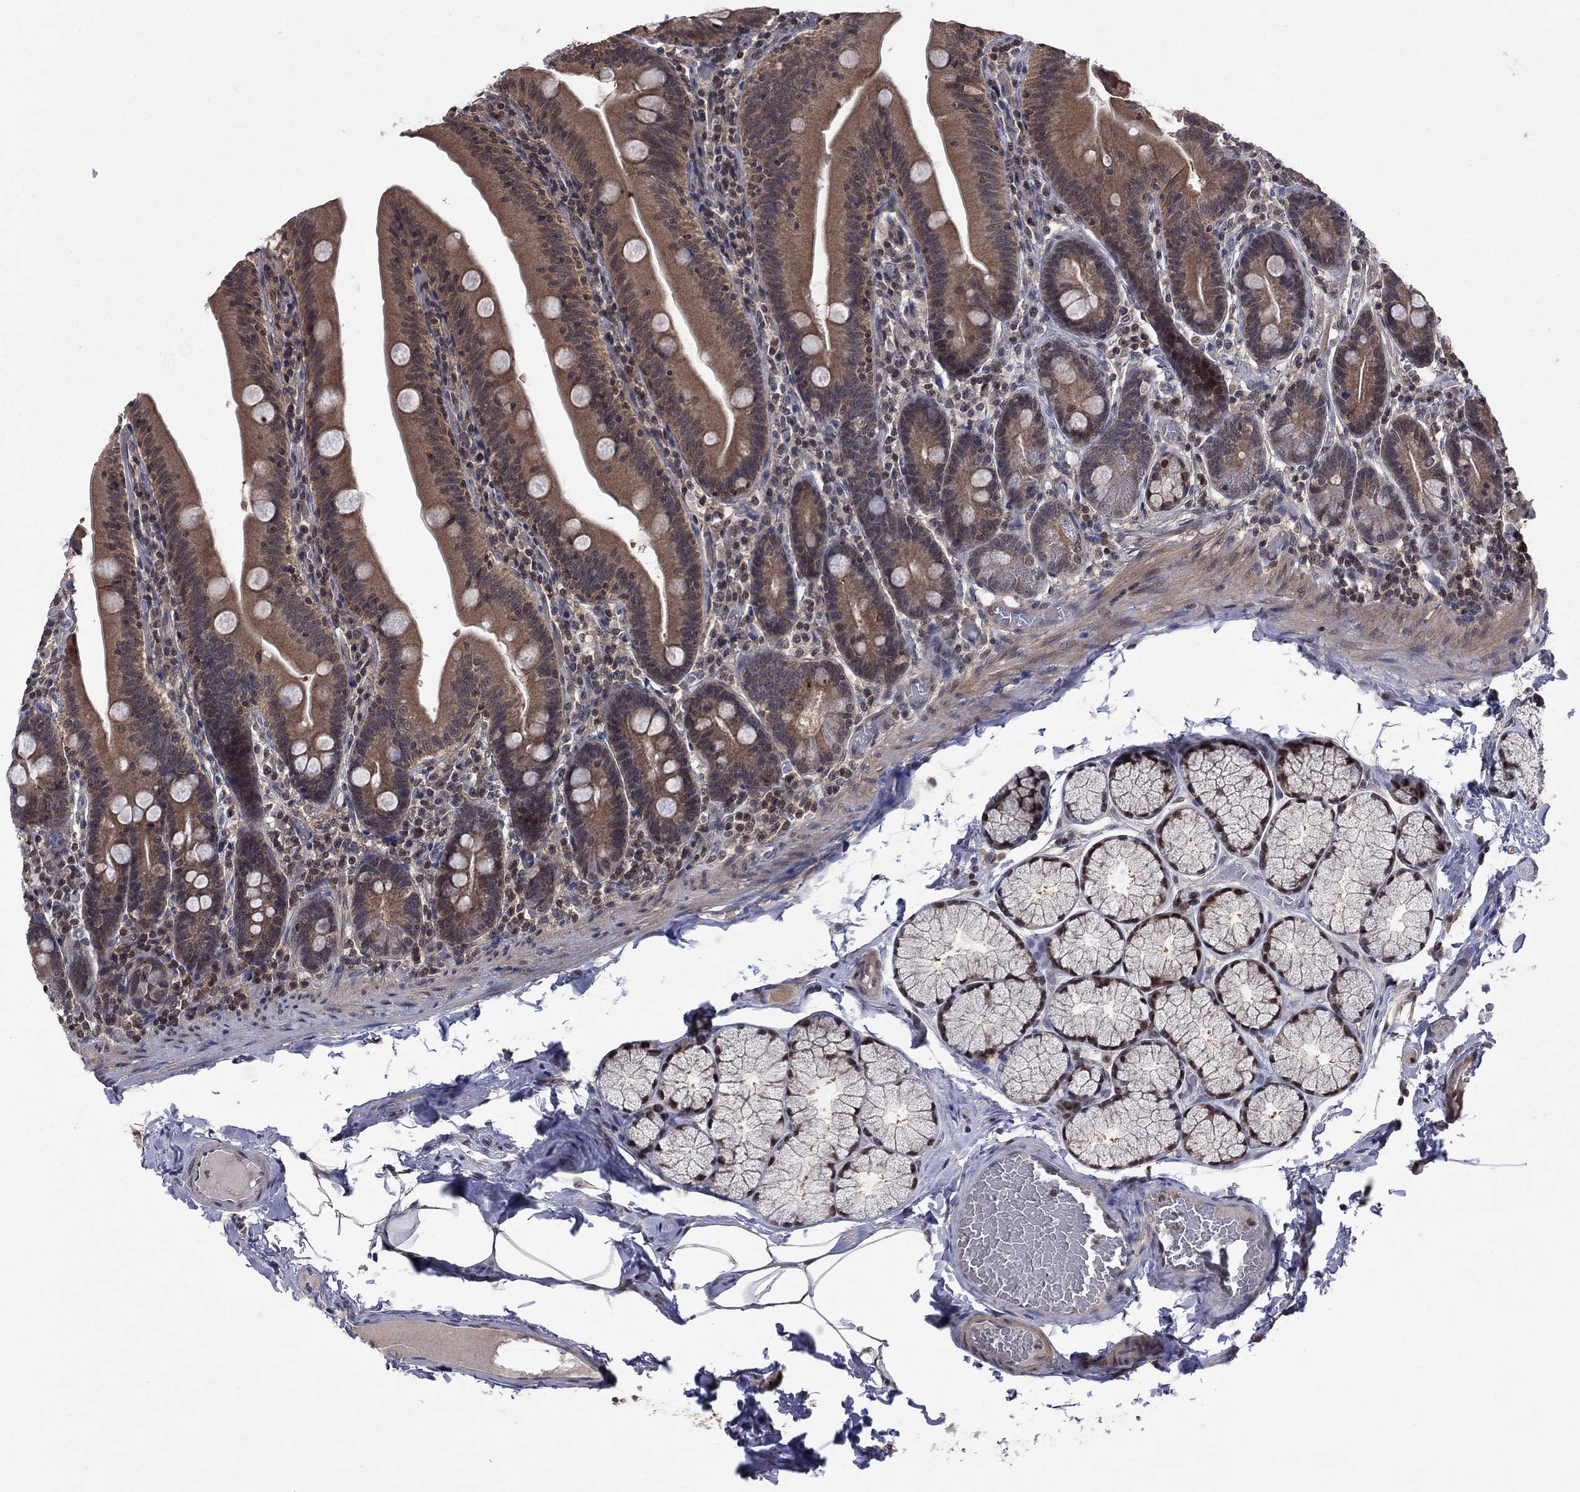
{"staining": {"intensity": "moderate", "quantity": ">75%", "location": "cytoplasmic/membranous"}, "tissue": "small intestine", "cell_type": "Glandular cells", "image_type": "normal", "snomed": [{"axis": "morphology", "description": "Normal tissue, NOS"}, {"axis": "topography", "description": "Small intestine"}], "caption": "Immunohistochemical staining of normal human small intestine shows medium levels of moderate cytoplasmic/membranous staining in about >75% of glandular cells.", "gene": "IAH1", "patient": {"sex": "male", "age": 37}}